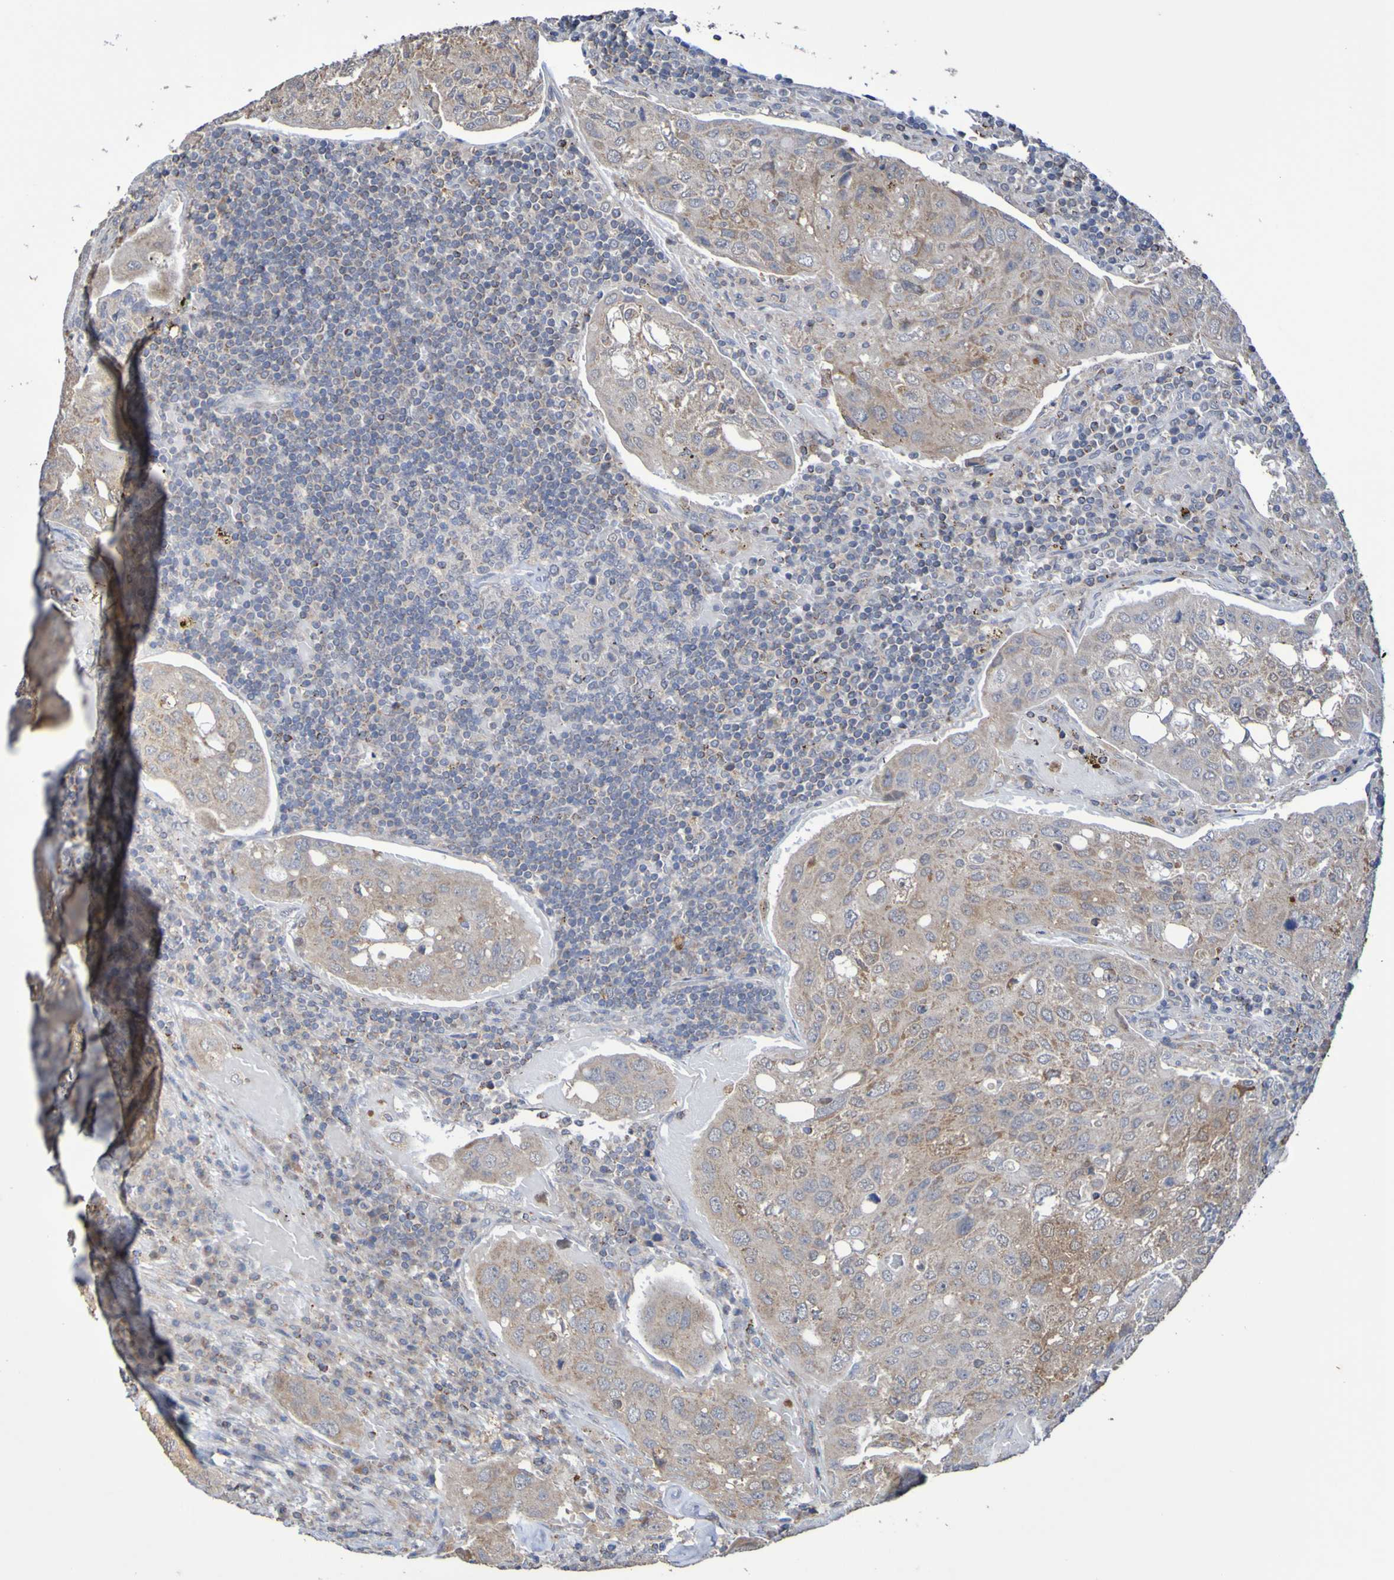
{"staining": {"intensity": "moderate", "quantity": ">75%", "location": "cytoplasmic/membranous"}, "tissue": "urothelial cancer", "cell_type": "Tumor cells", "image_type": "cancer", "snomed": [{"axis": "morphology", "description": "Urothelial carcinoma, High grade"}, {"axis": "topography", "description": "Lymph node"}, {"axis": "topography", "description": "Urinary bladder"}], "caption": "Immunohistochemical staining of human urothelial cancer exhibits medium levels of moderate cytoplasmic/membranous positivity in approximately >75% of tumor cells.", "gene": "C3orf18", "patient": {"sex": "male", "age": 51}}